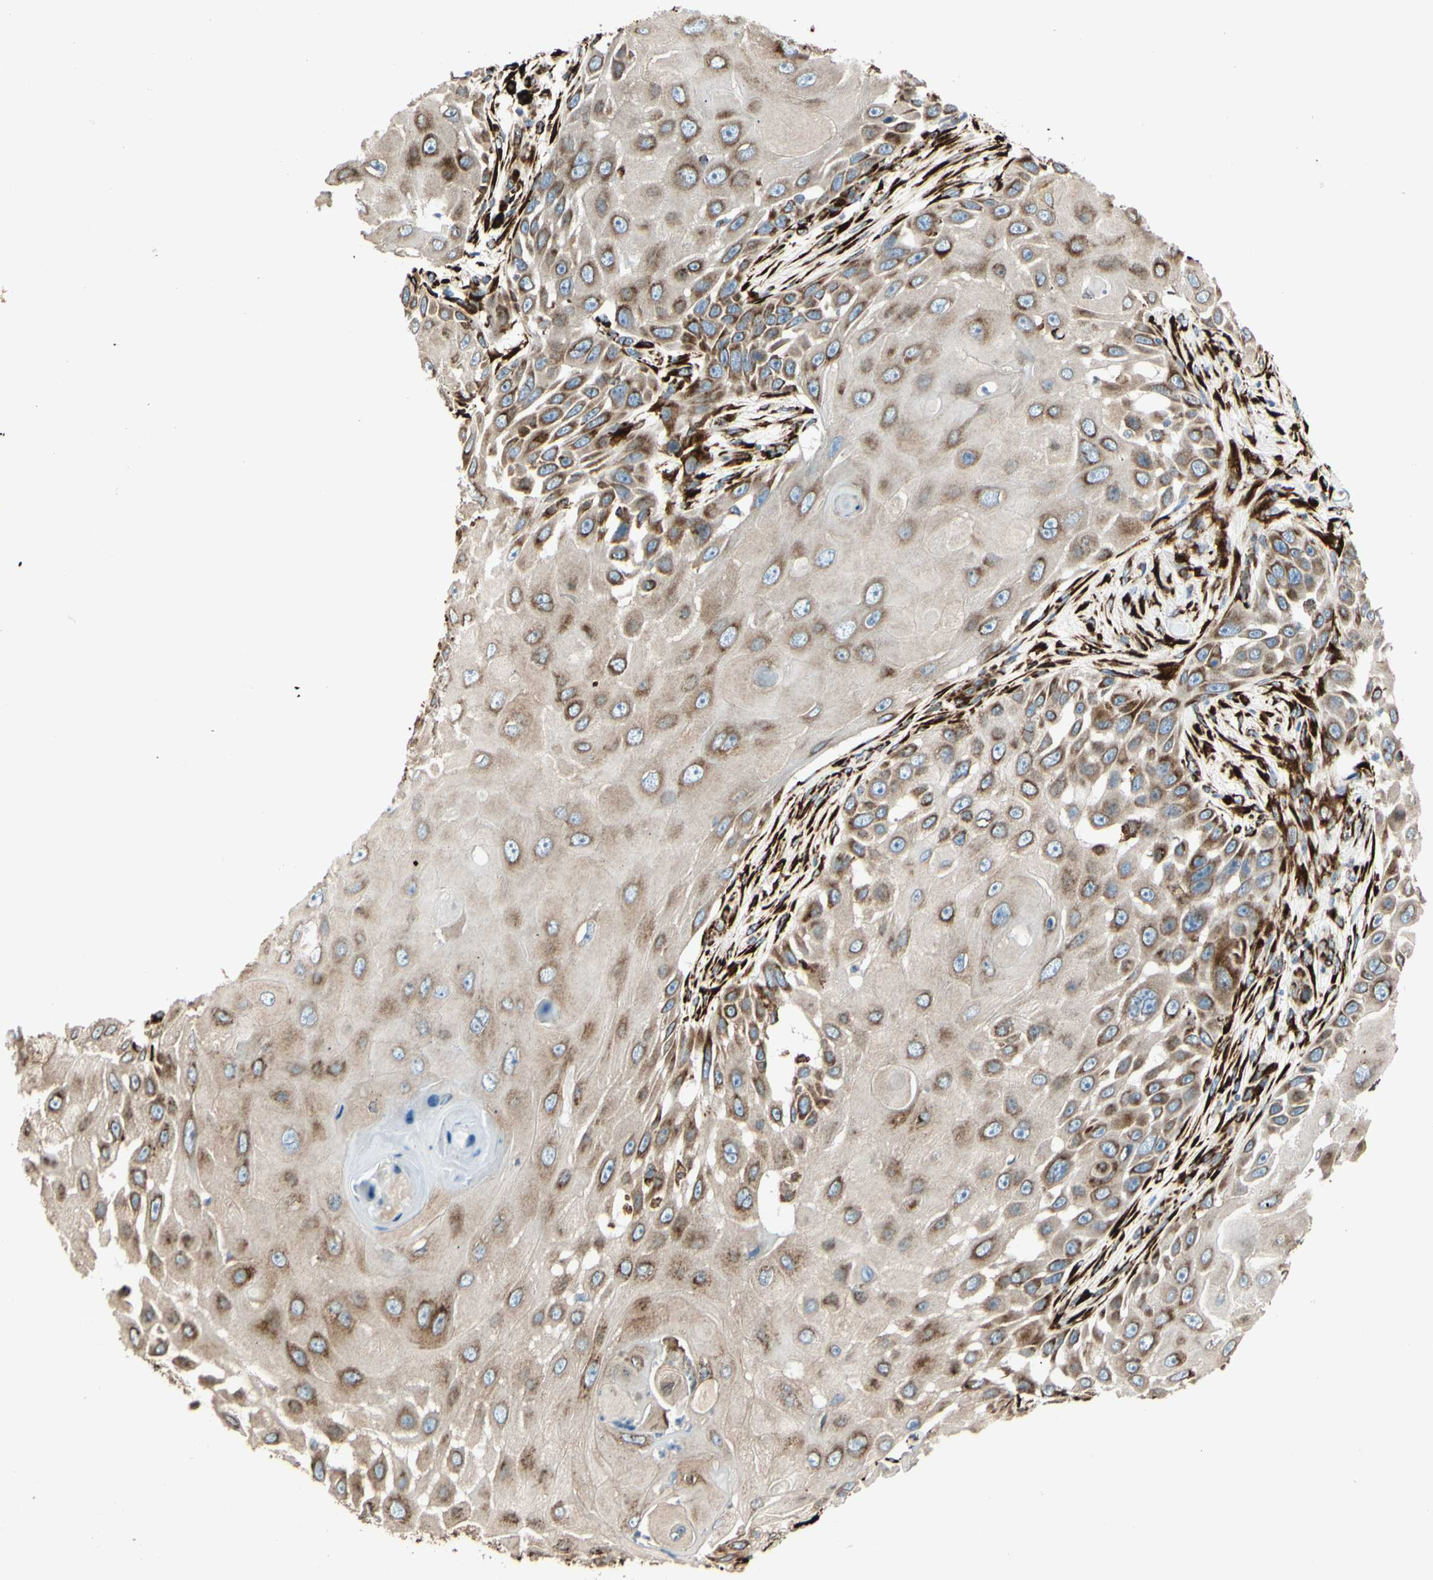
{"staining": {"intensity": "moderate", "quantity": ">75%", "location": "cytoplasmic/membranous"}, "tissue": "skin cancer", "cell_type": "Tumor cells", "image_type": "cancer", "snomed": [{"axis": "morphology", "description": "Squamous cell carcinoma, NOS"}, {"axis": "topography", "description": "Skin"}], "caption": "High-magnification brightfield microscopy of skin cancer (squamous cell carcinoma) stained with DAB (brown) and counterstained with hematoxylin (blue). tumor cells exhibit moderate cytoplasmic/membranous positivity is seen in about>75% of cells.", "gene": "RRBP1", "patient": {"sex": "female", "age": 44}}